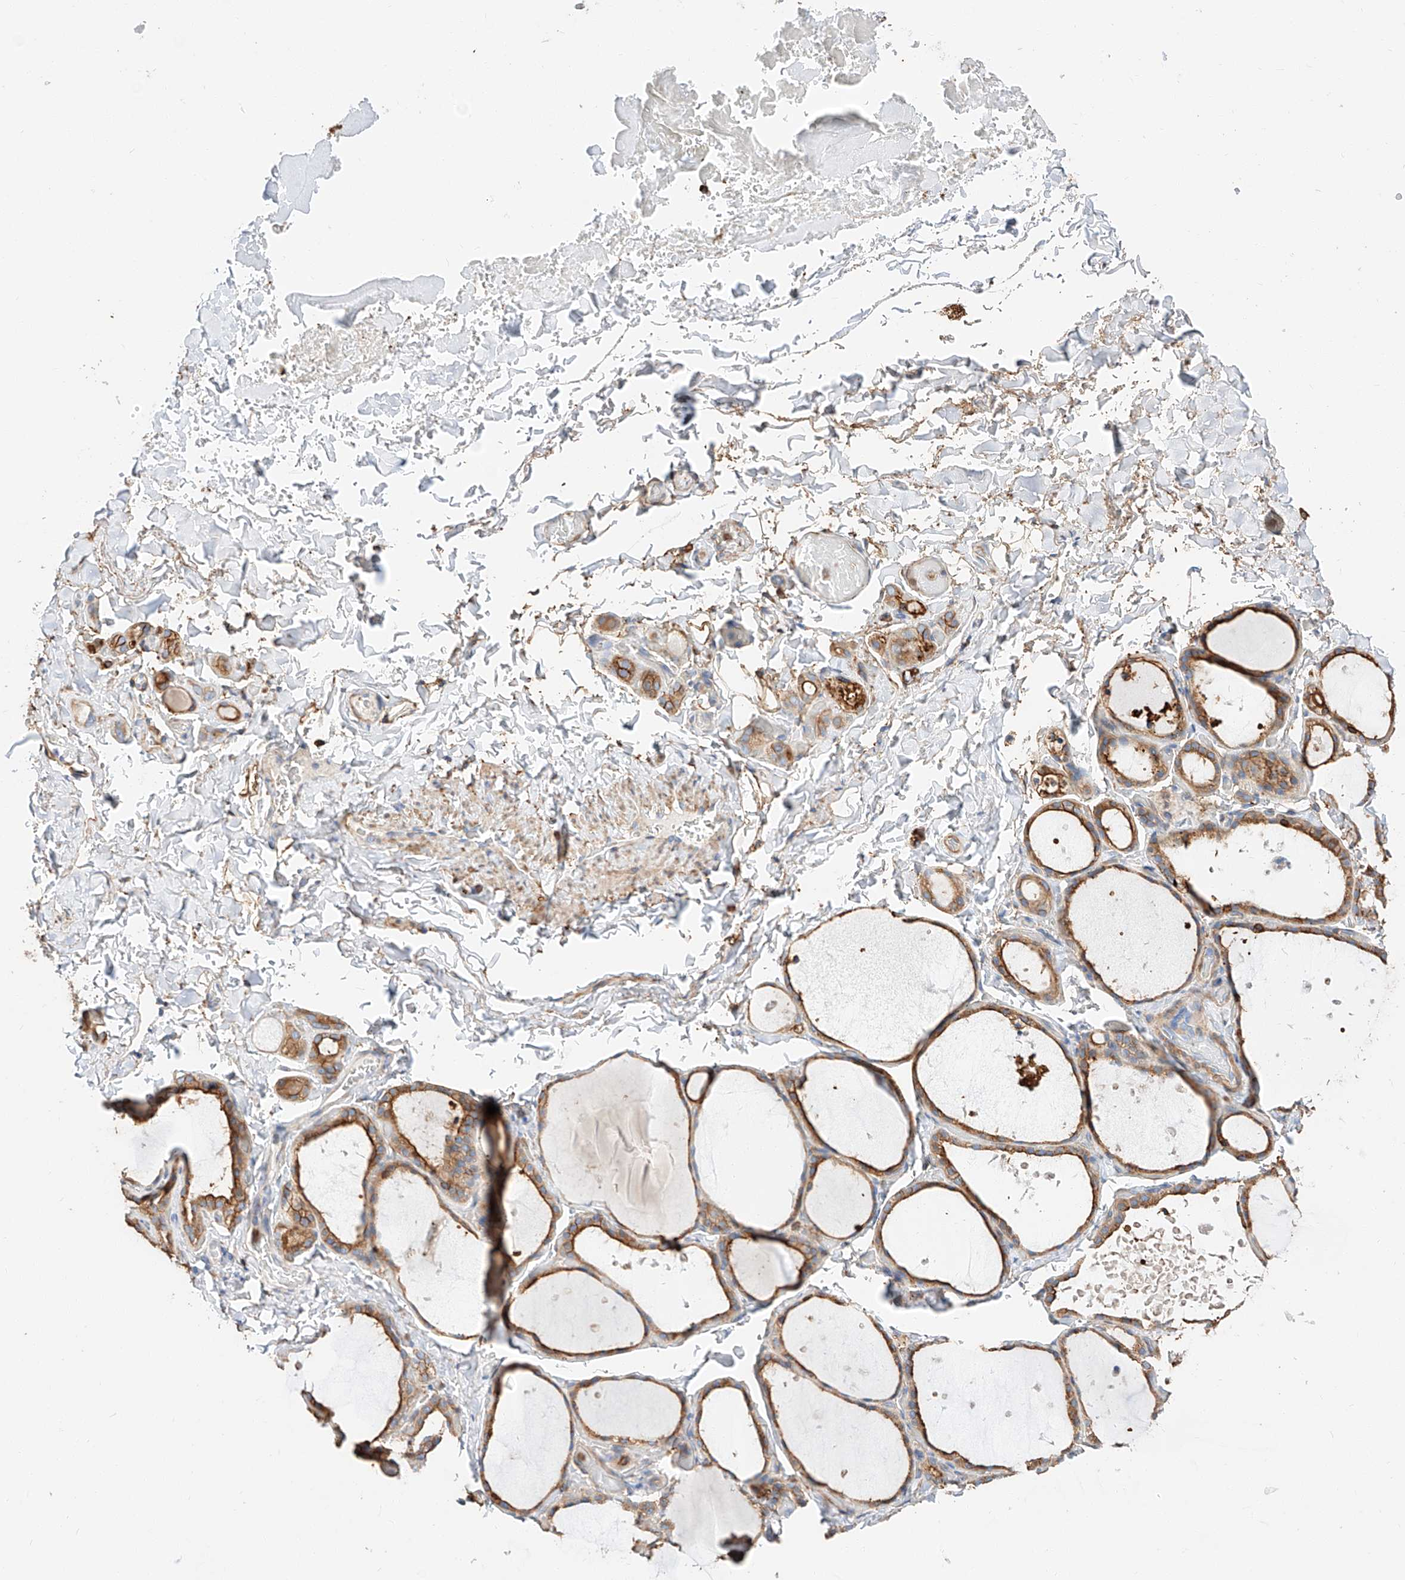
{"staining": {"intensity": "moderate", "quantity": ">75%", "location": "cytoplasmic/membranous"}, "tissue": "thyroid gland", "cell_type": "Glandular cells", "image_type": "normal", "snomed": [{"axis": "morphology", "description": "Normal tissue, NOS"}, {"axis": "topography", "description": "Thyroid gland"}], "caption": "The image reveals immunohistochemical staining of unremarkable thyroid gland. There is moderate cytoplasmic/membranous staining is present in about >75% of glandular cells. (Stains: DAB in brown, nuclei in blue, Microscopy: brightfield microscopy at high magnification).", "gene": "WFS1", "patient": {"sex": "female", "age": 44}}